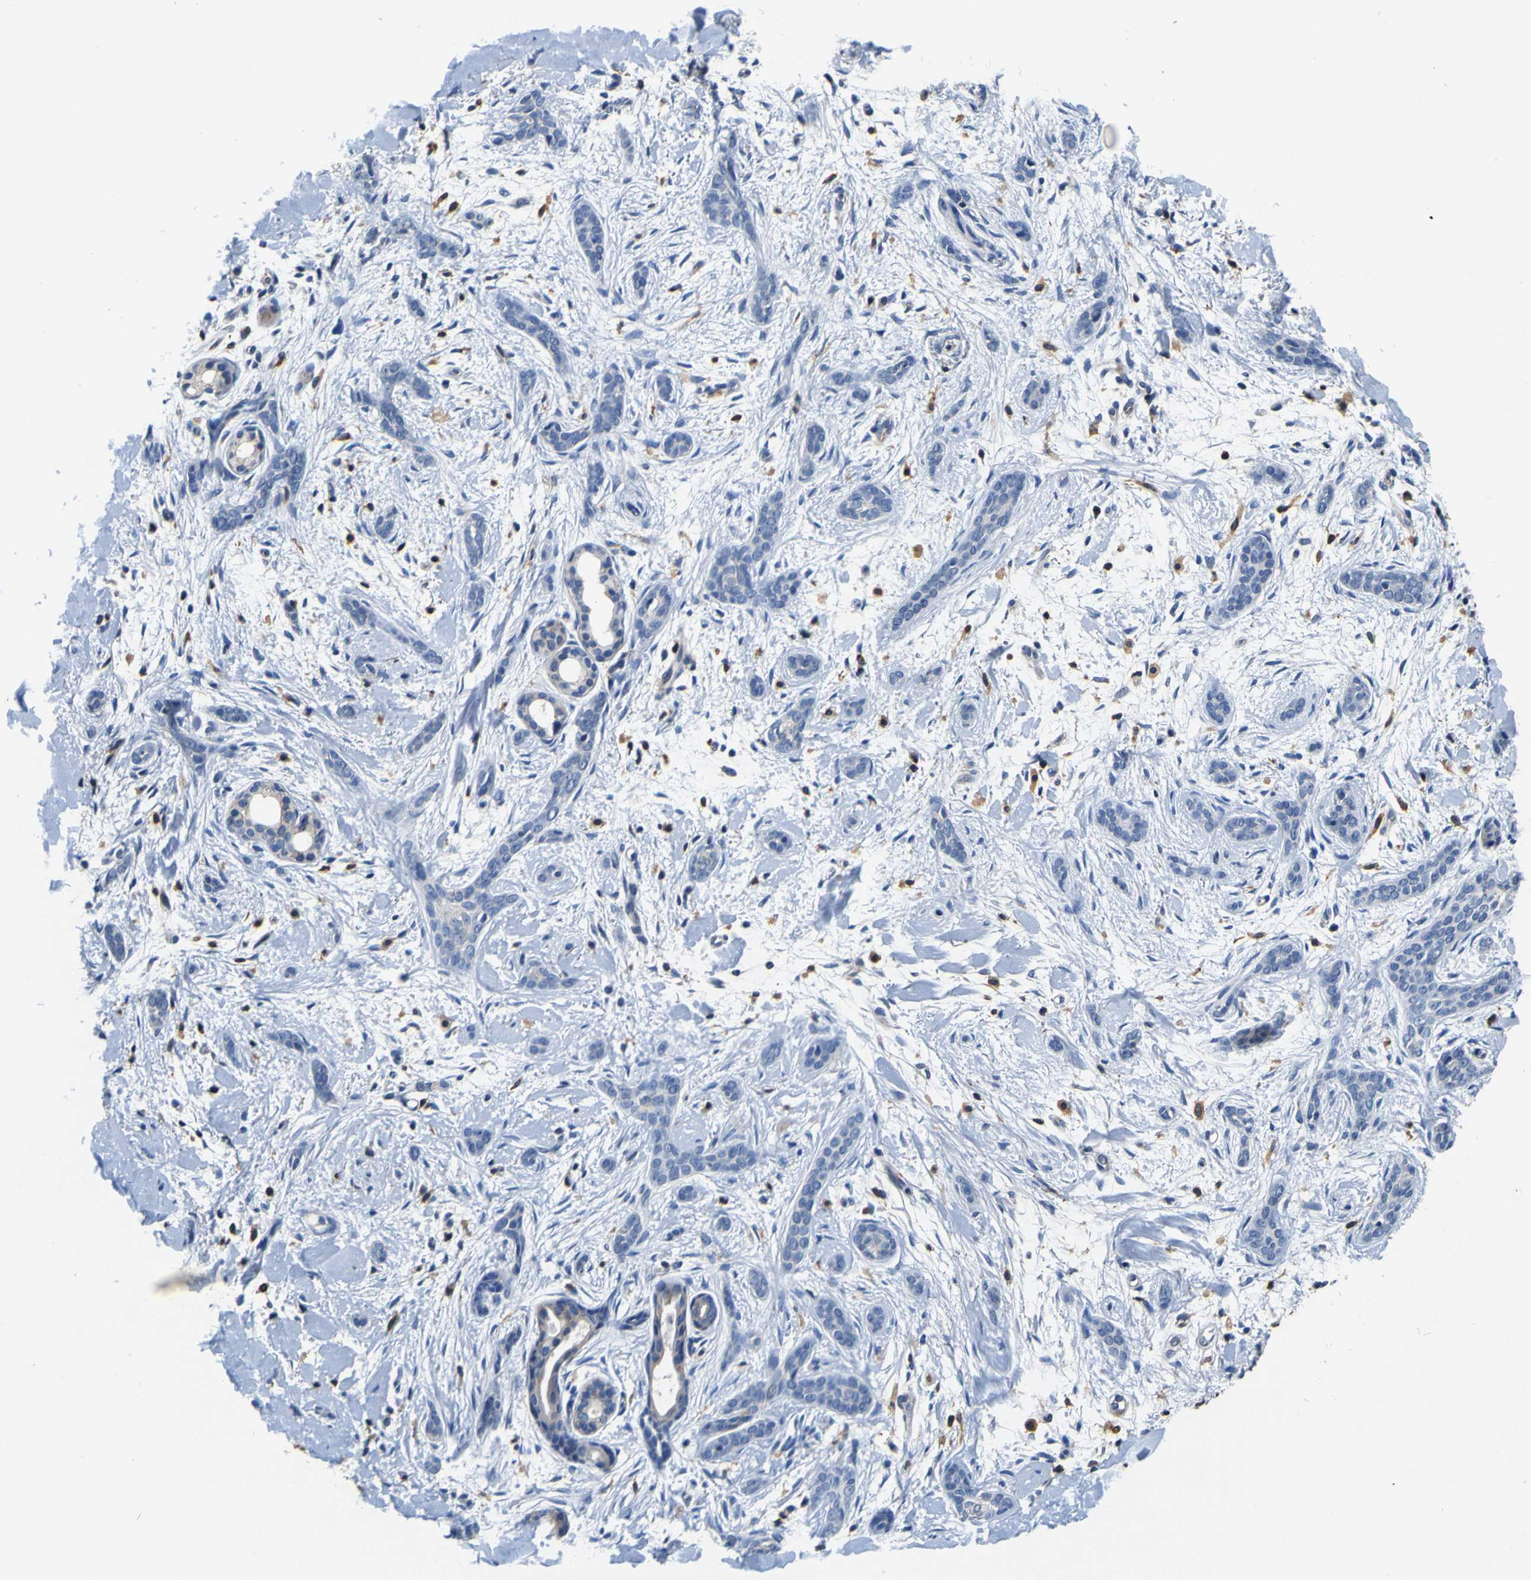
{"staining": {"intensity": "weak", "quantity": "<25%", "location": "cytoplasmic/membranous"}, "tissue": "skin cancer", "cell_type": "Tumor cells", "image_type": "cancer", "snomed": [{"axis": "morphology", "description": "Basal cell carcinoma"}, {"axis": "morphology", "description": "Adnexal tumor, benign"}, {"axis": "topography", "description": "Skin"}], "caption": "Tumor cells show no significant protein expression in skin cancer (basal cell carcinoma).", "gene": "TNIK", "patient": {"sex": "female", "age": 42}}